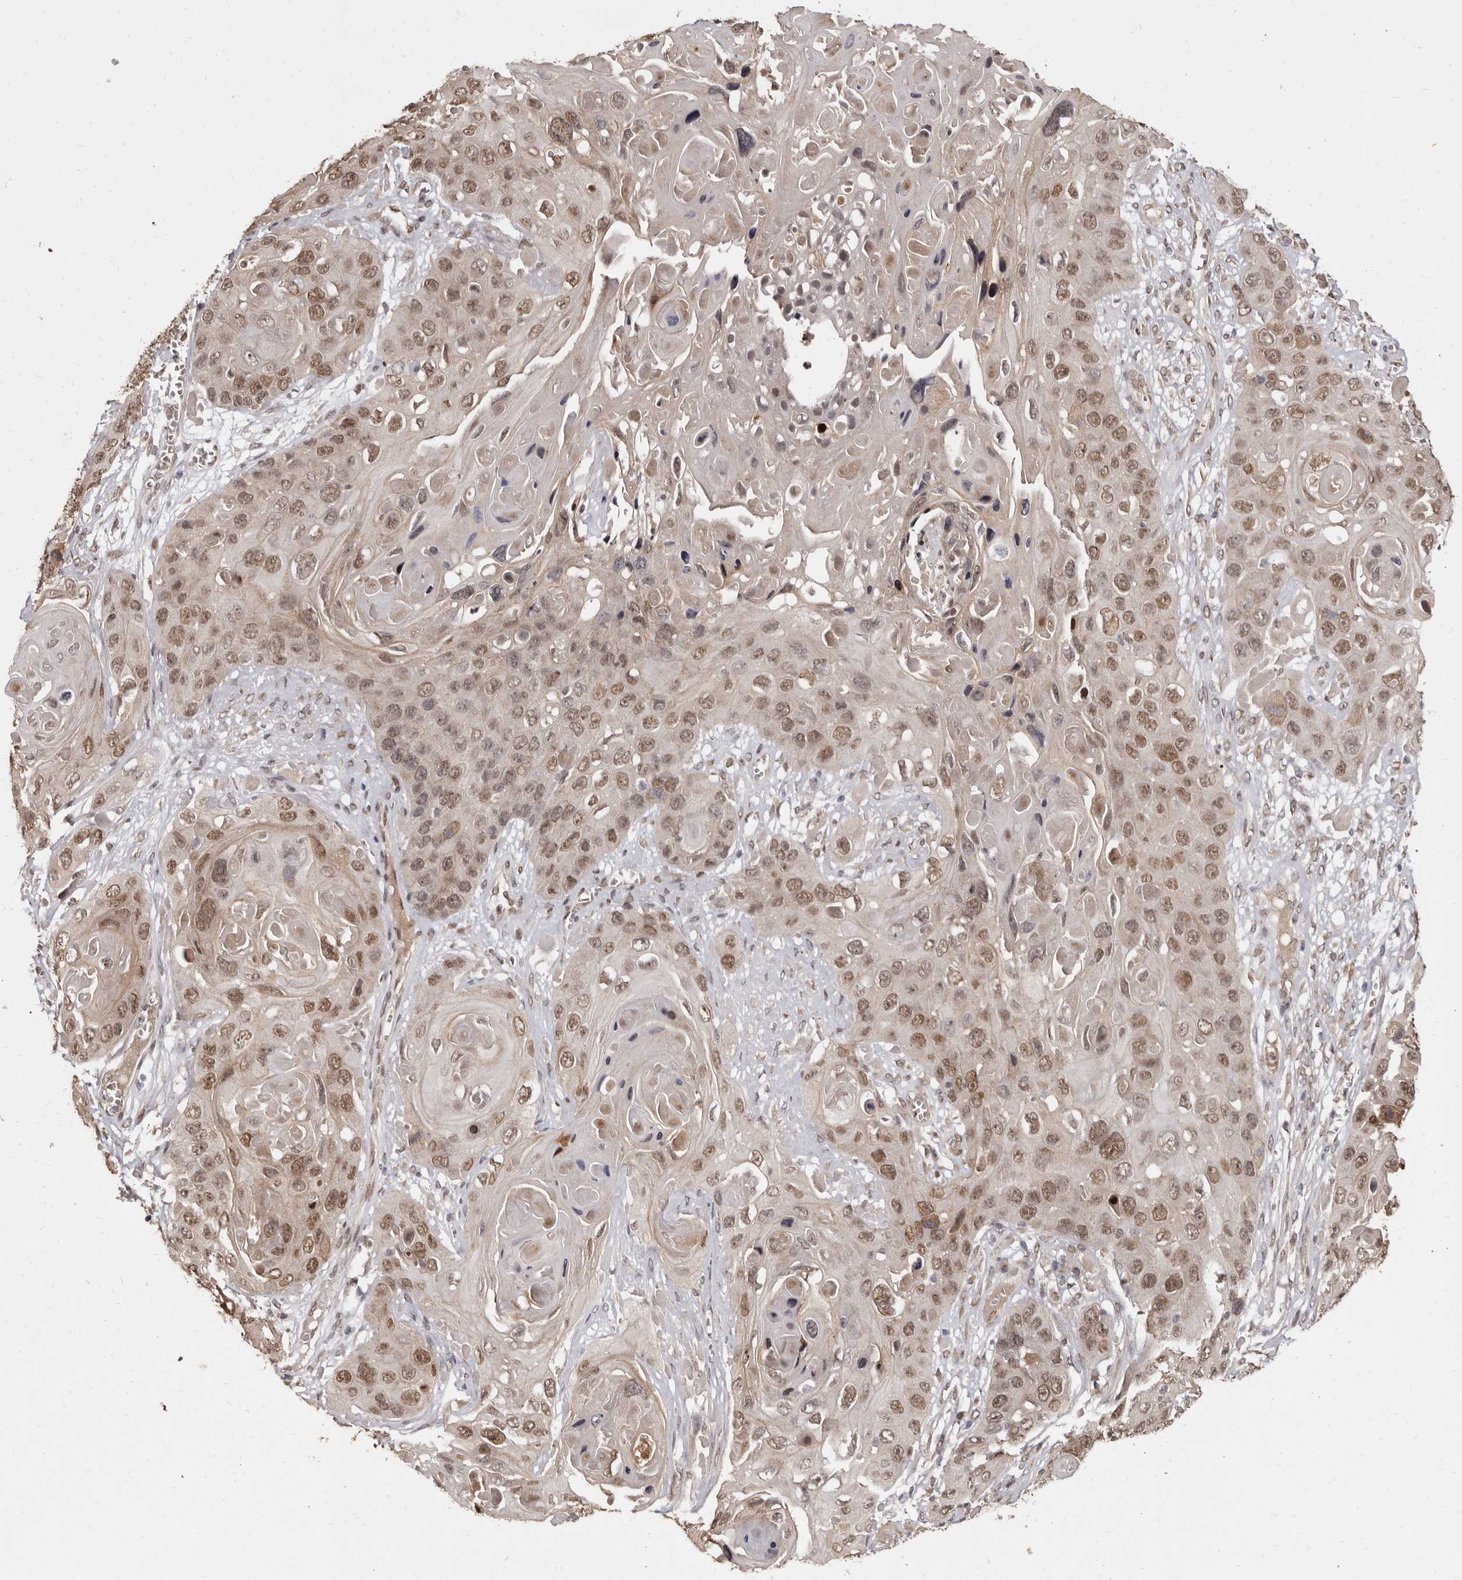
{"staining": {"intensity": "moderate", "quantity": ">75%", "location": "nuclear"}, "tissue": "skin cancer", "cell_type": "Tumor cells", "image_type": "cancer", "snomed": [{"axis": "morphology", "description": "Squamous cell carcinoma, NOS"}, {"axis": "topography", "description": "Skin"}], "caption": "A histopathology image of human squamous cell carcinoma (skin) stained for a protein displays moderate nuclear brown staining in tumor cells.", "gene": "ZNF326", "patient": {"sex": "male", "age": 55}}